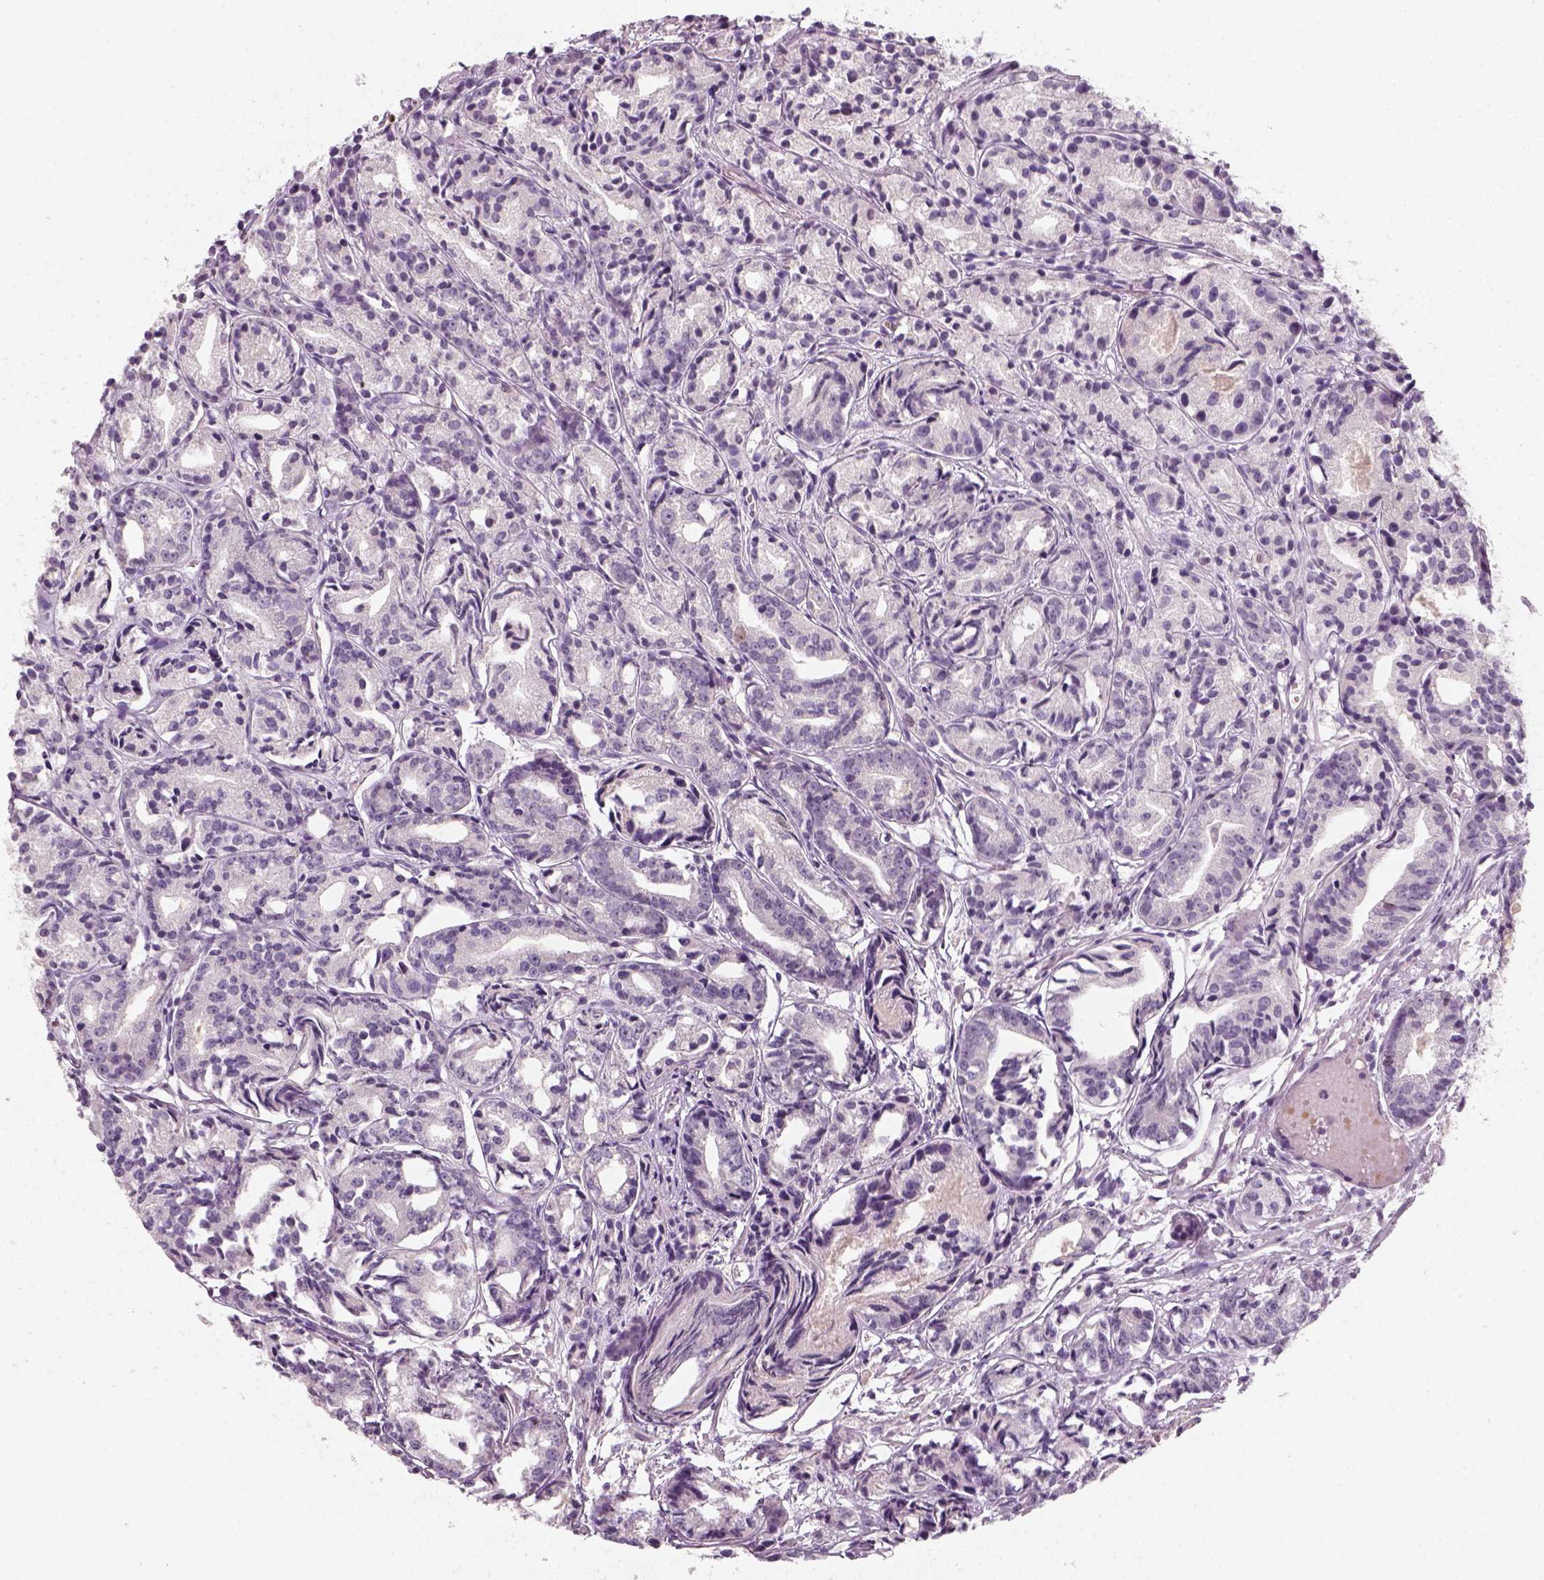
{"staining": {"intensity": "negative", "quantity": "none", "location": "none"}, "tissue": "prostate cancer", "cell_type": "Tumor cells", "image_type": "cancer", "snomed": [{"axis": "morphology", "description": "Adenocarcinoma, Medium grade"}, {"axis": "topography", "description": "Prostate"}], "caption": "Immunohistochemical staining of prostate cancer demonstrates no significant staining in tumor cells.", "gene": "TP53", "patient": {"sex": "male", "age": 74}}